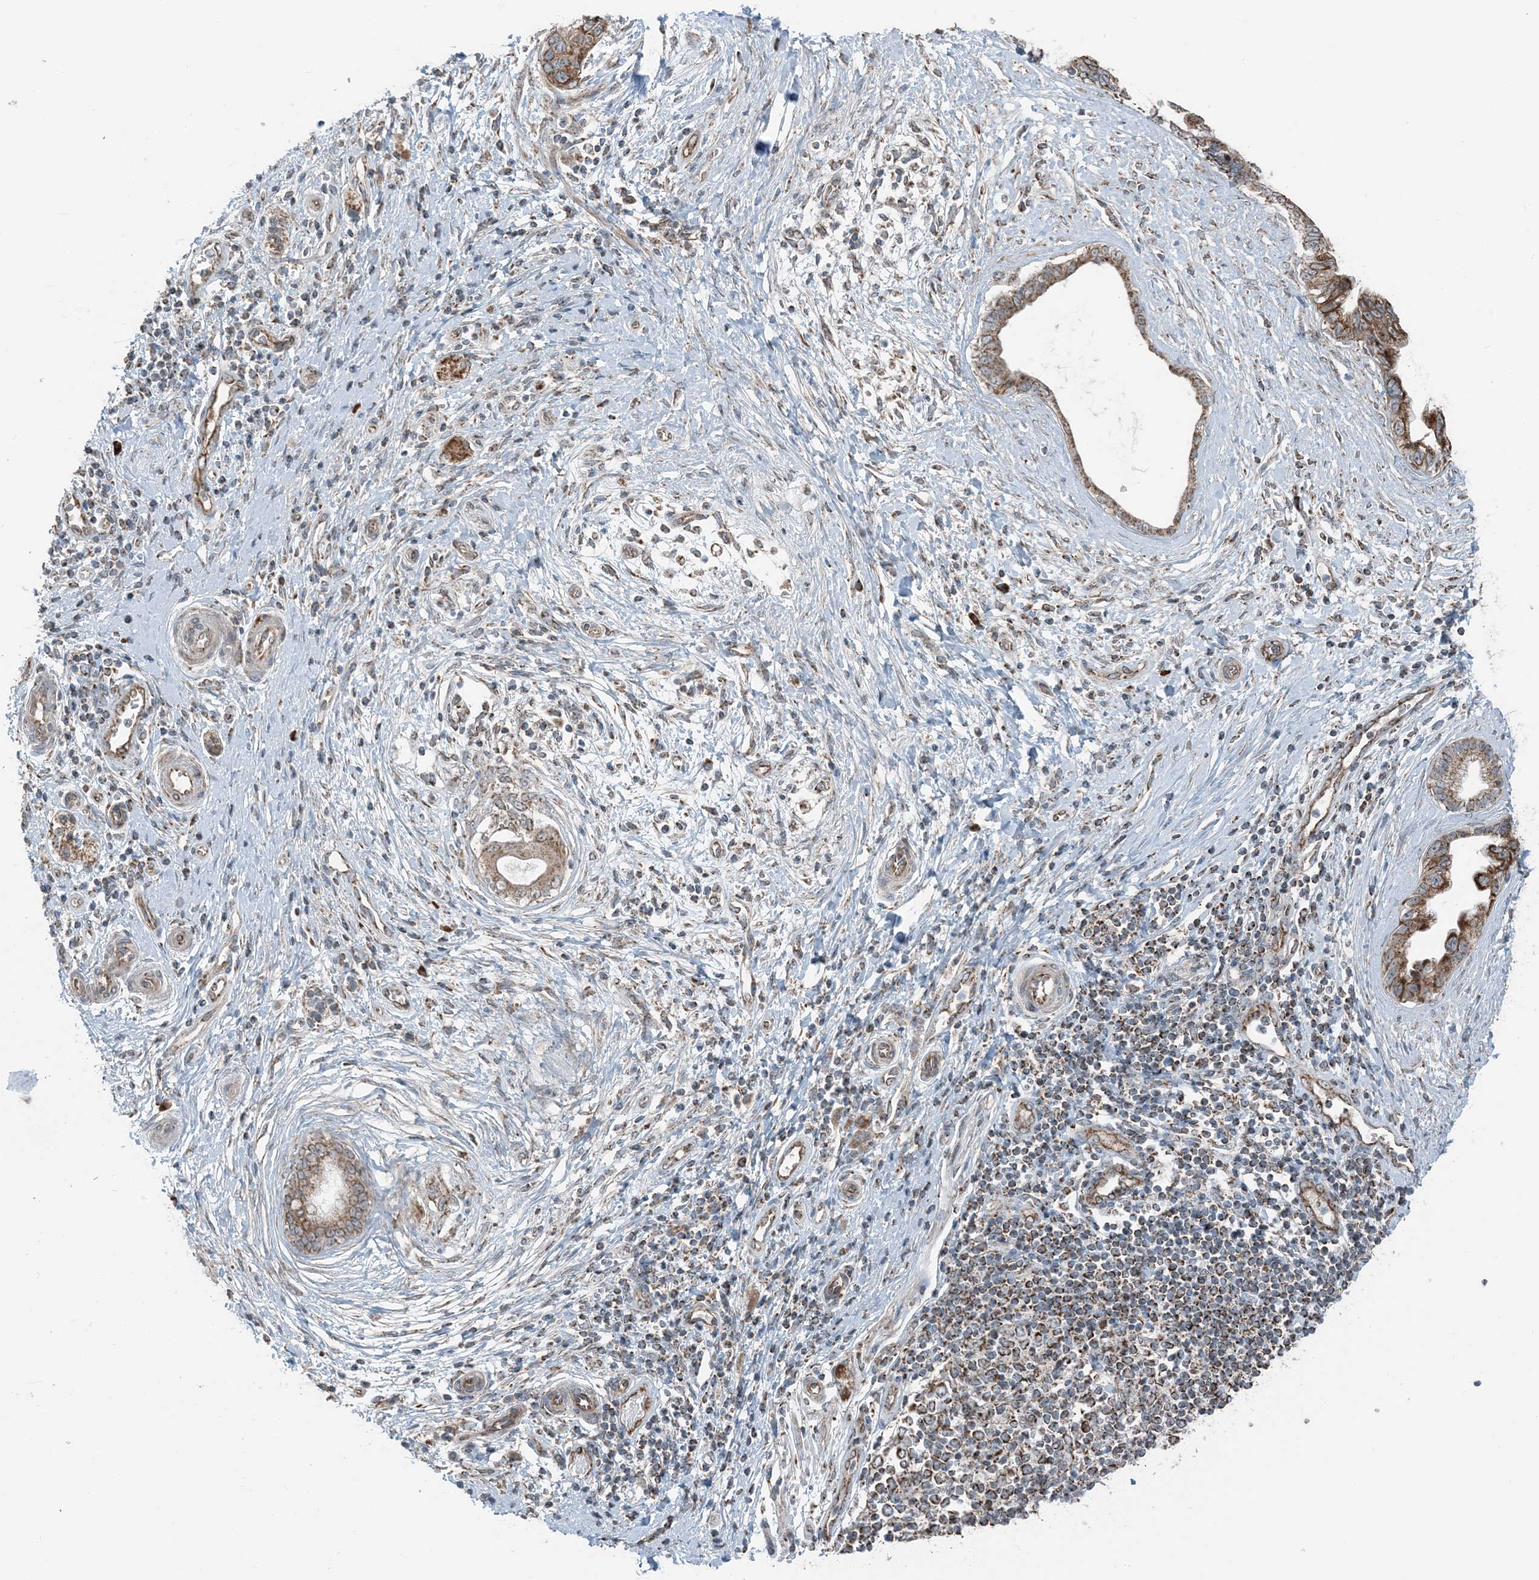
{"staining": {"intensity": "strong", "quantity": ">75%", "location": "cytoplasmic/membranous"}, "tissue": "pancreatic cancer", "cell_type": "Tumor cells", "image_type": "cancer", "snomed": [{"axis": "morphology", "description": "Adenocarcinoma, NOS"}, {"axis": "topography", "description": "Pancreas"}], "caption": "Protein expression analysis of adenocarcinoma (pancreatic) exhibits strong cytoplasmic/membranous expression in approximately >75% of tumor cells.", "gene": "PILRB", "patient": {"sex": "female", "age": 72}}